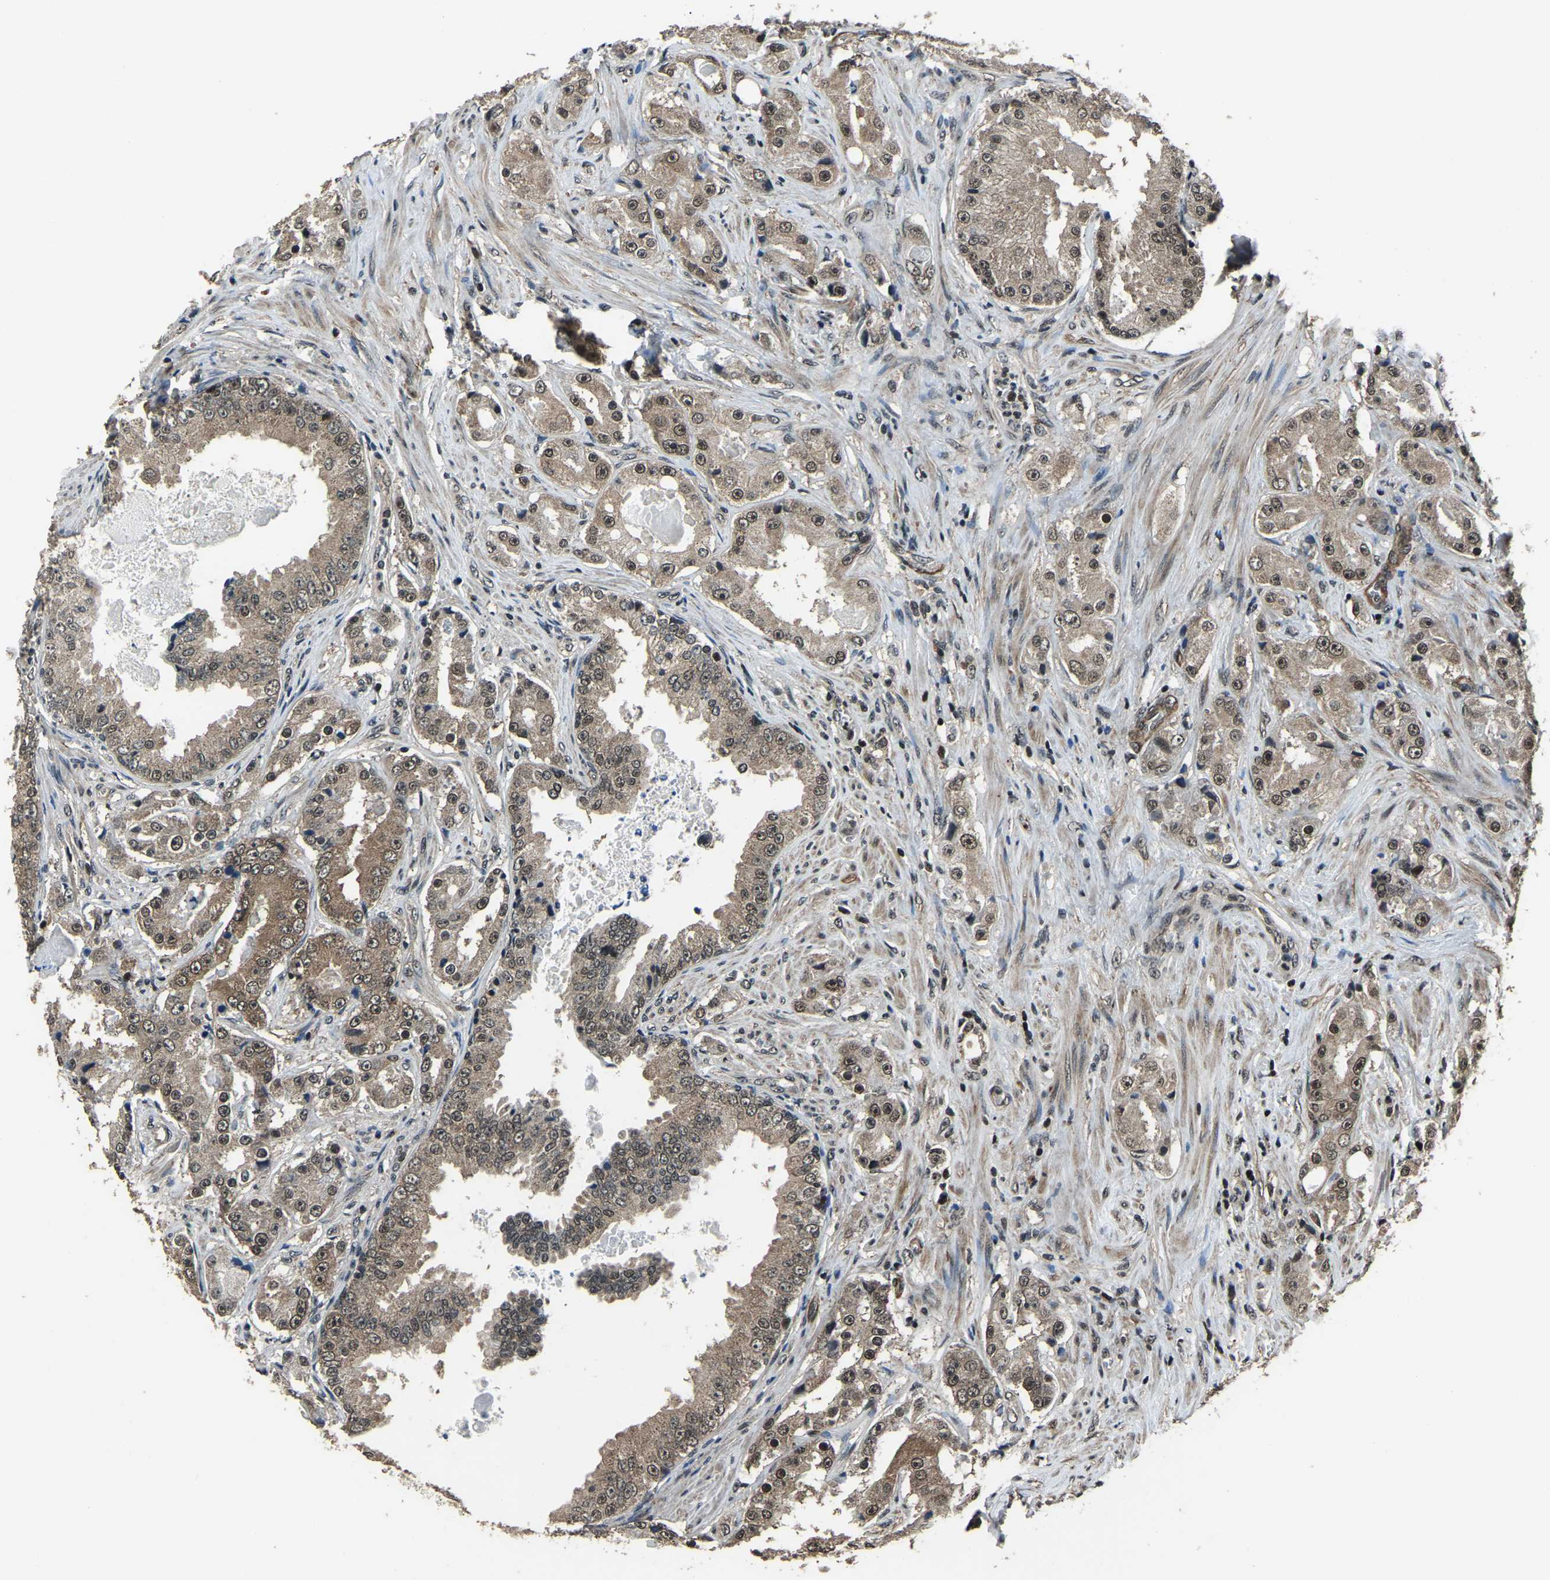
{"staining": {"intensity": "weak", "quantity": ">75%", "location": "cytoplasmic/membranous,nuclear"}, "tissue": "prostate cancer", "cell_type": "Tumor cells", "image_type": "cancer", "snomed": [{"axis": "morphology", "description": "Adenocarcinoma, High grade"}, {"axis": "topography", "description": "Prostate"}], "caption": "Weak cytoplasmic/membranous and nuclear expression is appreciated in approximately >75% of tumor cells in adenocarcinoma (high-grade) (prostate). (IHC, brightfield microscopy, high magnification).", "gene": "ANKIB1", "patient": {"sex": "male", "age": 73}}